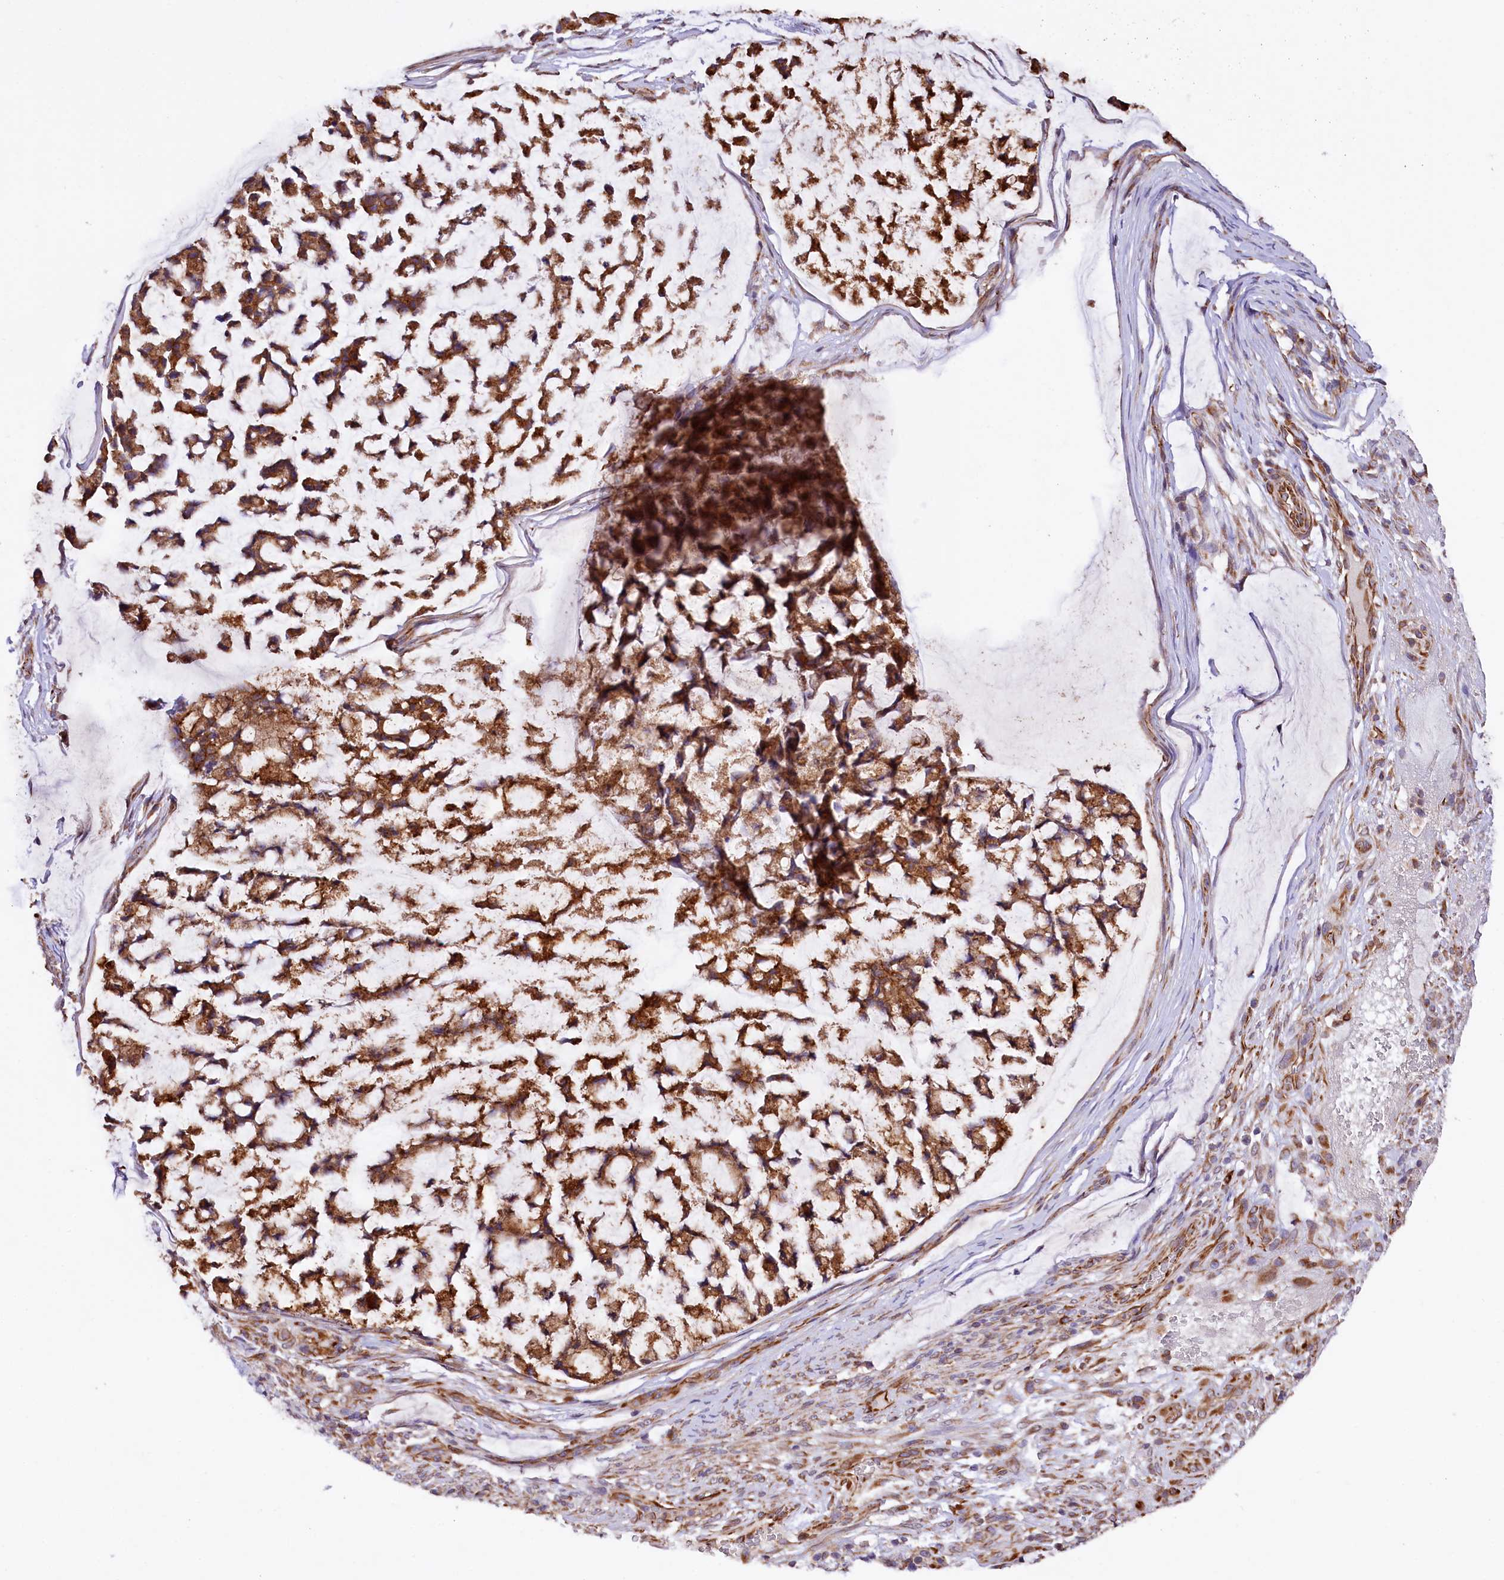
{"staining": {"intensity": "moderate", "quantity": ">75%", "location": "cytoplasmic/membranous"}, "tissue": "stomach cancer", "cell_type": "Tumor cells", "image_type": "cancer", "snomed": [{"axis": "morphology", "description": "Adenocarcinoma, NOS"}, {"axis": "topography", "description": "Stomach, lower"}], "caption": "Immunohistochemical staining of stomach adenocarcinoma exhibits moderate cytoplasmic/membranous protein expression in about >75% of tumor cells.", "gene": "TTC12", "patient": {"sex": "male", "age": 67}}